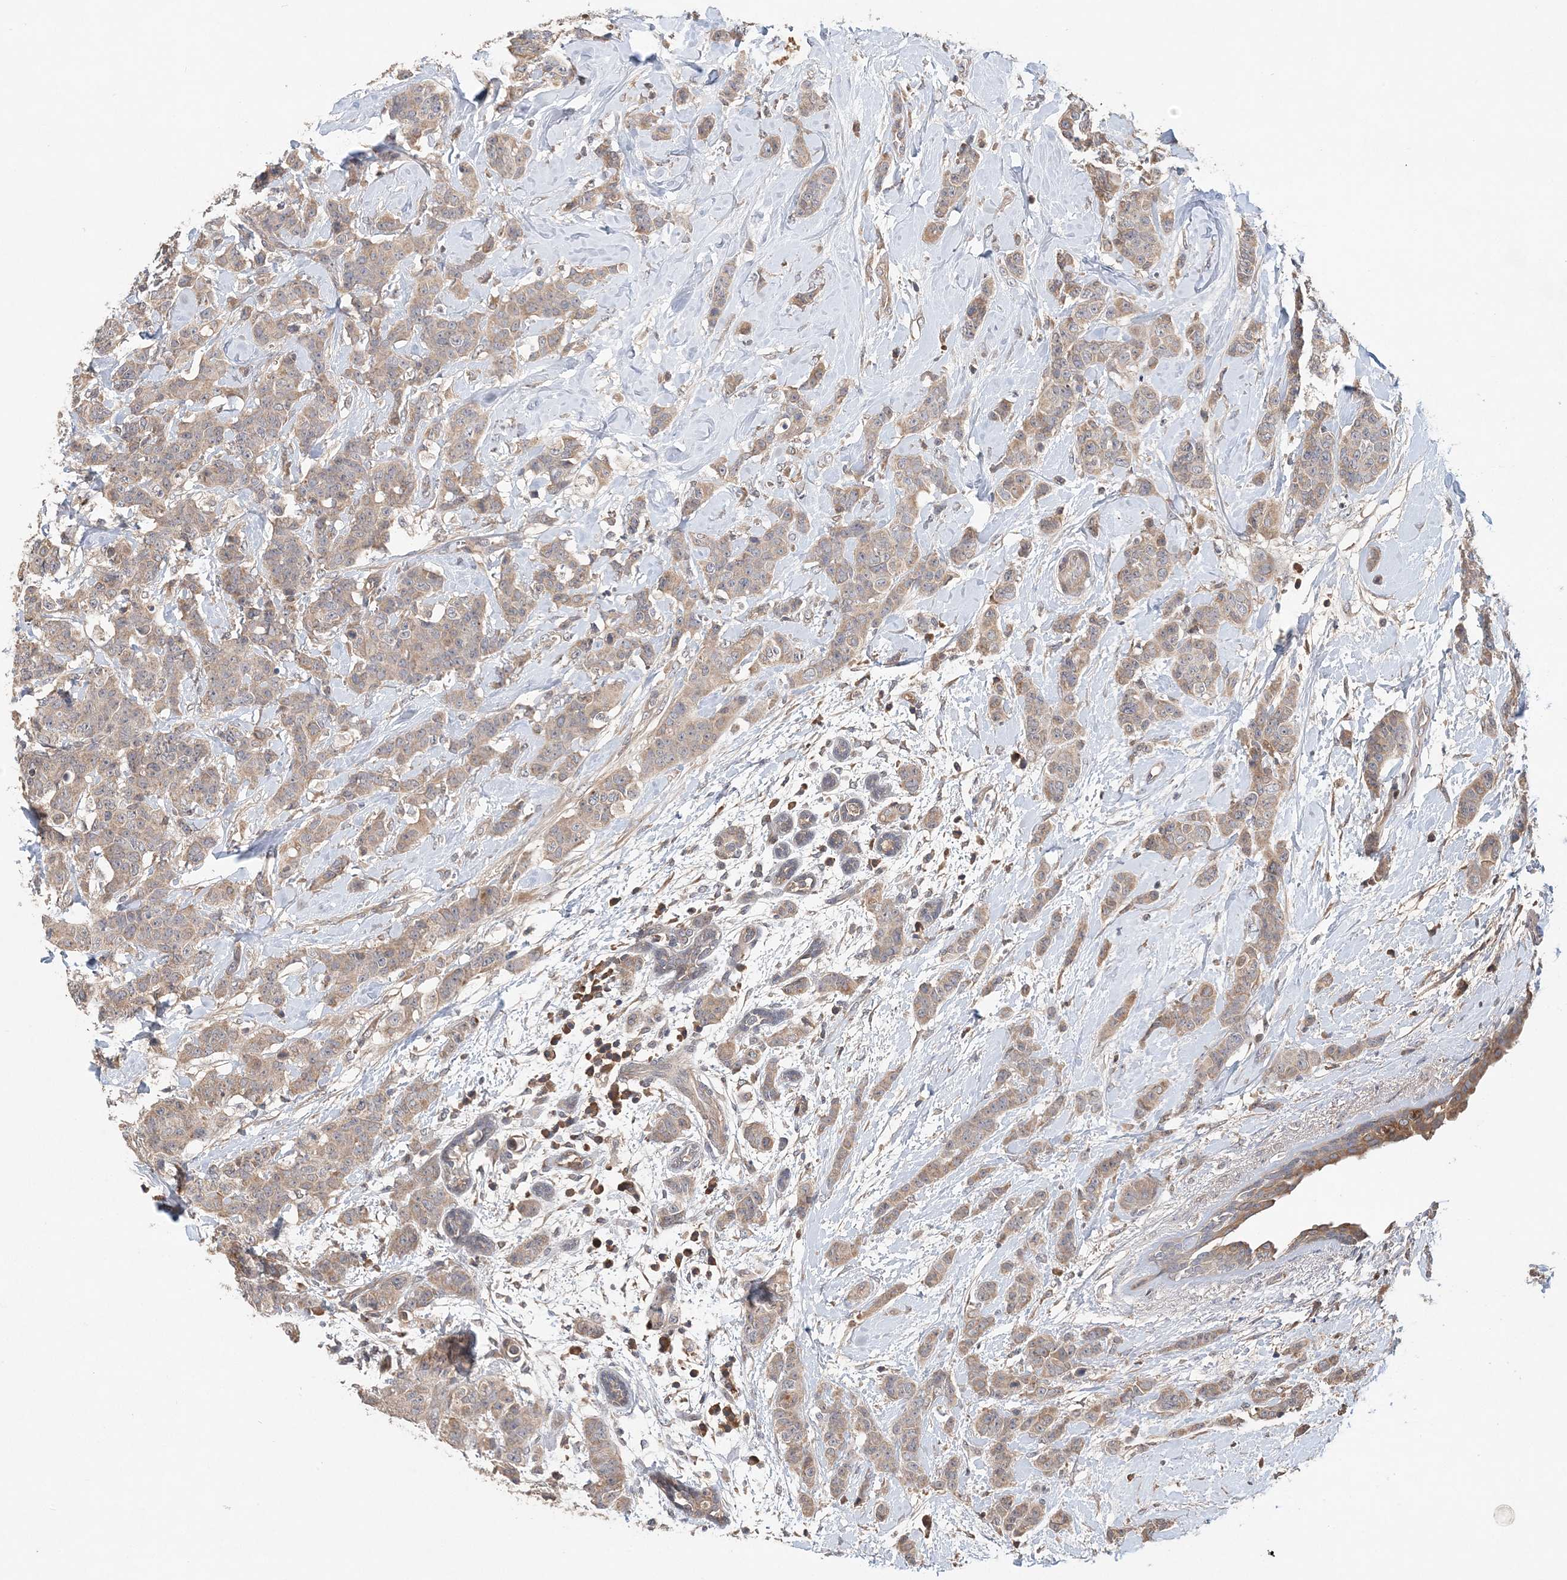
{"staining": {"intensity": "weak", "quantity": ">75%", "location": "cytoplasmic/membranous"}, "tissue": "breast cancer", "cell_type": "Tumor cells", "image_type": "cancer", "snomed": [{"axis": "morphology", "description": "Normal tissue, NOS"}, {"axis": "morphology", "description": "Duct carcinoma"}, {"axis": "topography", "description": "Breast"}], "caption": "Immunohistochemistry (IHC) micrograph of neoplastic tissue: human breast cancer (intraductal carcinoma) stained using IHC exhibits low levels of weak protein expression localized specifically in the cytoplasmic/membranous of tumor cells, appearing as a cytoplasmic/membranous brown color.", "gene": "SYCP3", "patient": {"sex": "female", "age": 40}}